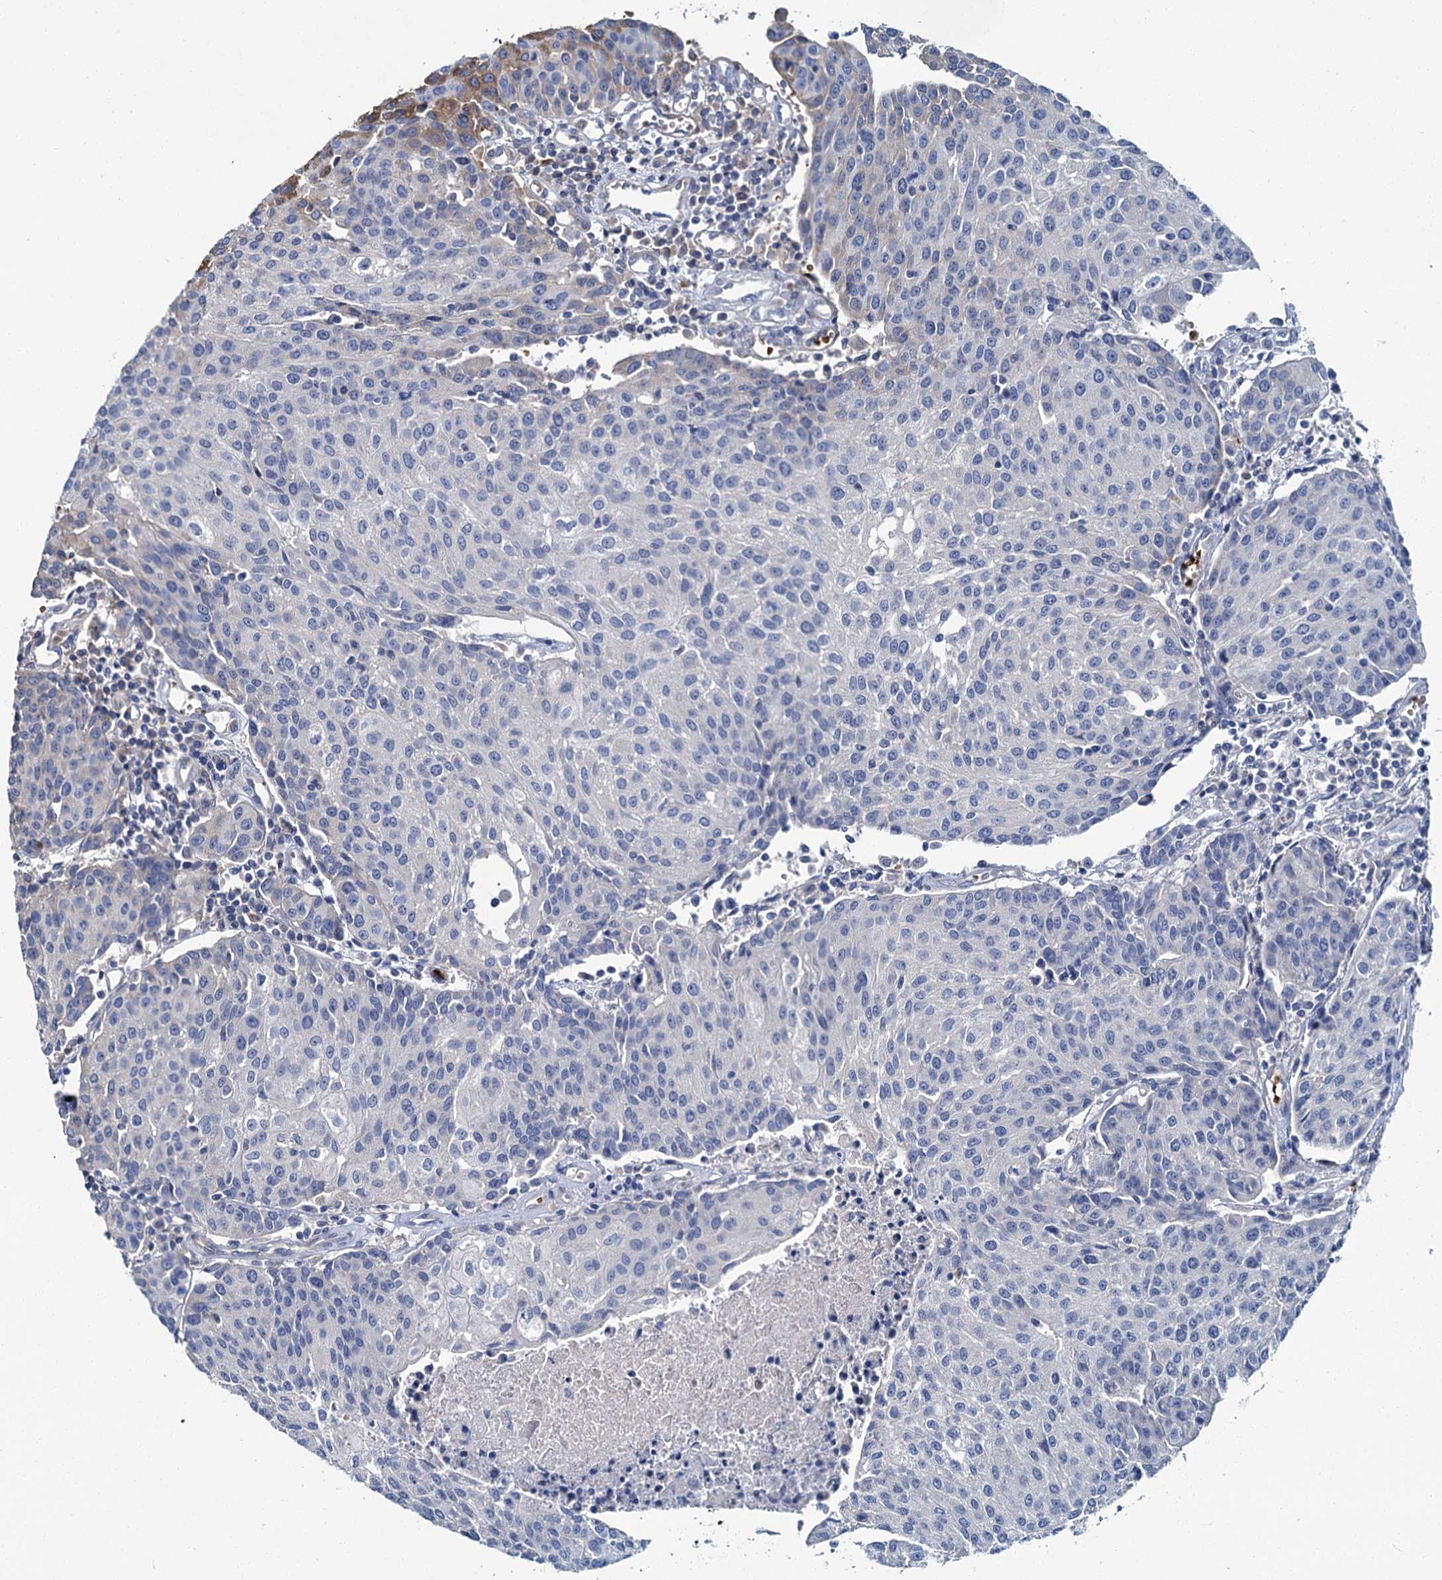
{"staining": {"intensity": "negative", "quantity": "none", "location": "none"}, "tissue": "urothelial cancer", "cell_type": "Tumor cells", "image_type": "cancer", "snomed": [{"axis": "morphology", "description": "Urothelial carcinoma, High grade"}, {"axis": "topography", "description": "Urinary bladder"}], "caption": "Immunohistochemical staining of human urothelial cancer shows no significant positivity in tumor cells. (Immunohistochemistry, brightfield microscopy, high magnification).", "gene": "ATG2A", "patient": {"sex": "female", "age": 85}}